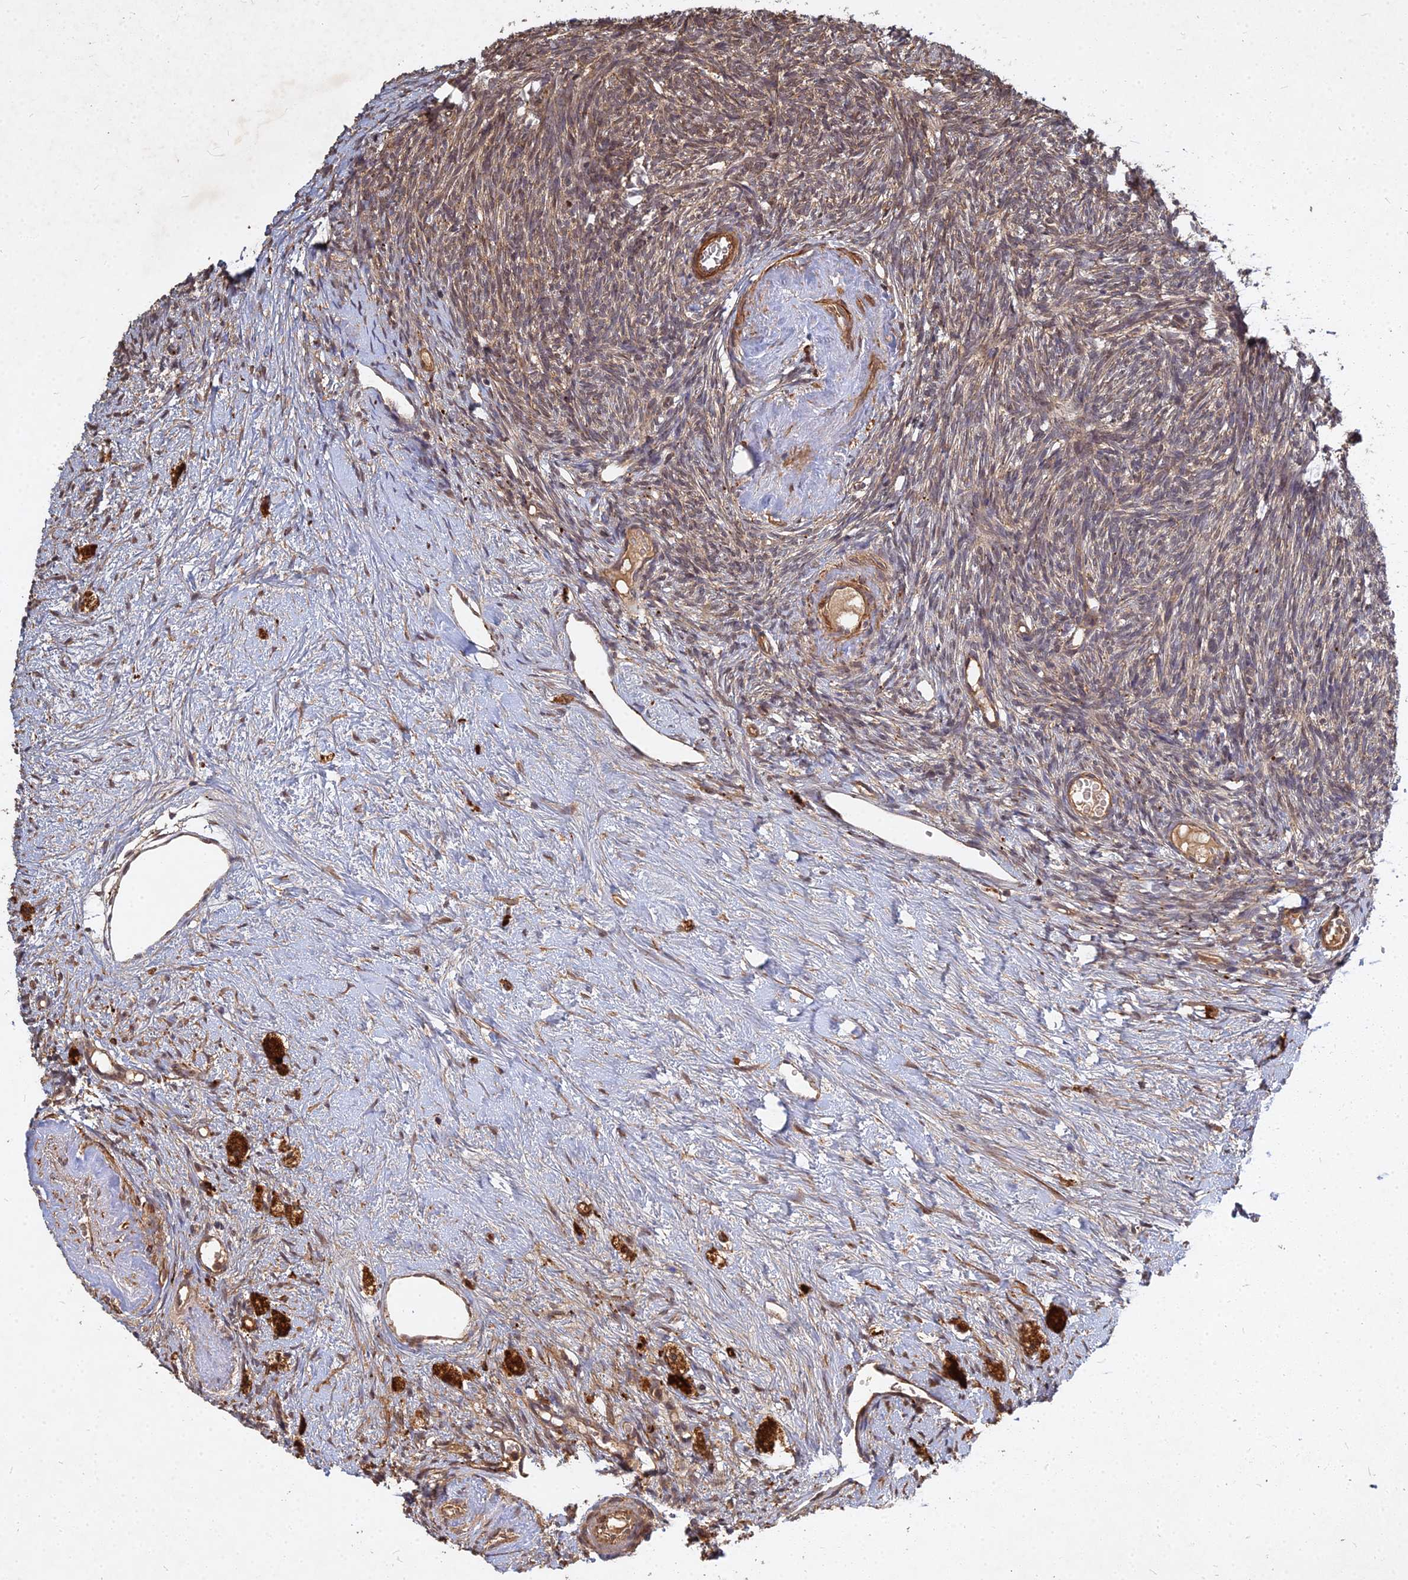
{"staining": {"intensity": "moderate", "quantity": ">75%", "location": "cytoplasmic/membranous"}, "tissue": "ovary", "cell_type": "Ovarian stroma cells", "image_type": "normal", "snomed": [{"axis": "morphology", "description": "Normal tissue, NOS"}, {"axis": "topography", "description": "Ovary"}], "caption": "Brown immunohistochemical staining in benign ovary exhibits moderate cytoplasmic/membranous expression in about >75% of ovarian stroma cells.", "gene": "UBE2W", "patient": {"sex": "female", "age": 51}}